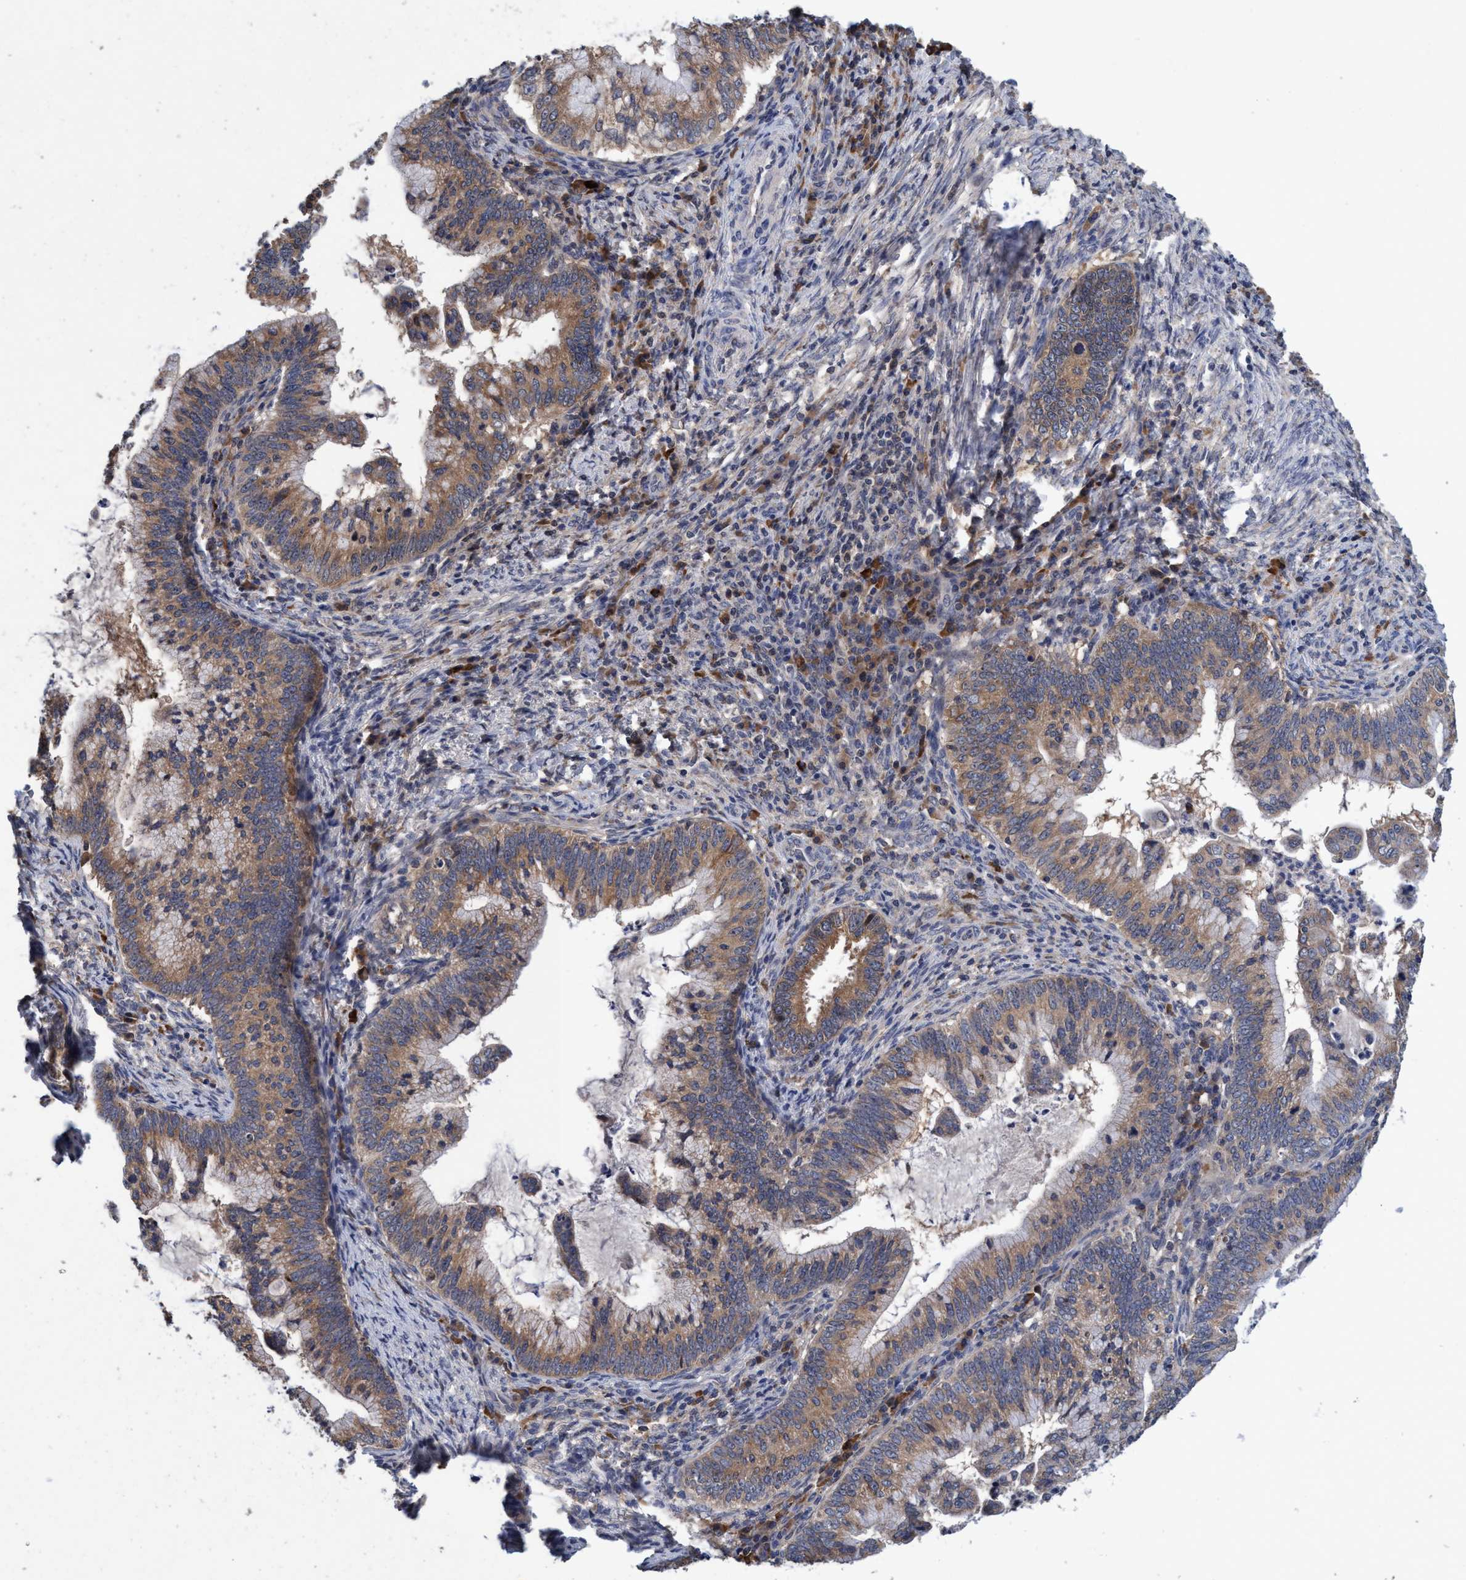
{"staining": {"intensity": "moderate", "quantity": ">75%", "location": "cytoplasmic/membranous"}, "tissue": "cervical cancer", "cell_type": "Tumor cells", "image_type": "cancer", "snomed": [{"axis": "morphology", "description": "Adenocarcinoma, NOS"}, {"axis": "topography", "description": "Cervix"}], "caption": "IHC photomicrograph of neoplastic tissue: human adenocarcinoma (cervical) stained using immunohistochemistry (IHC) exhibits medium levels of moderate protein expression localized specifically in the cytoplasmic/membranous of tumor cells, appearing as a cytoplasmic/membranous brown color.", "gene": "CALCOCO2", "patient": {"sex": "female", "age": 36}}